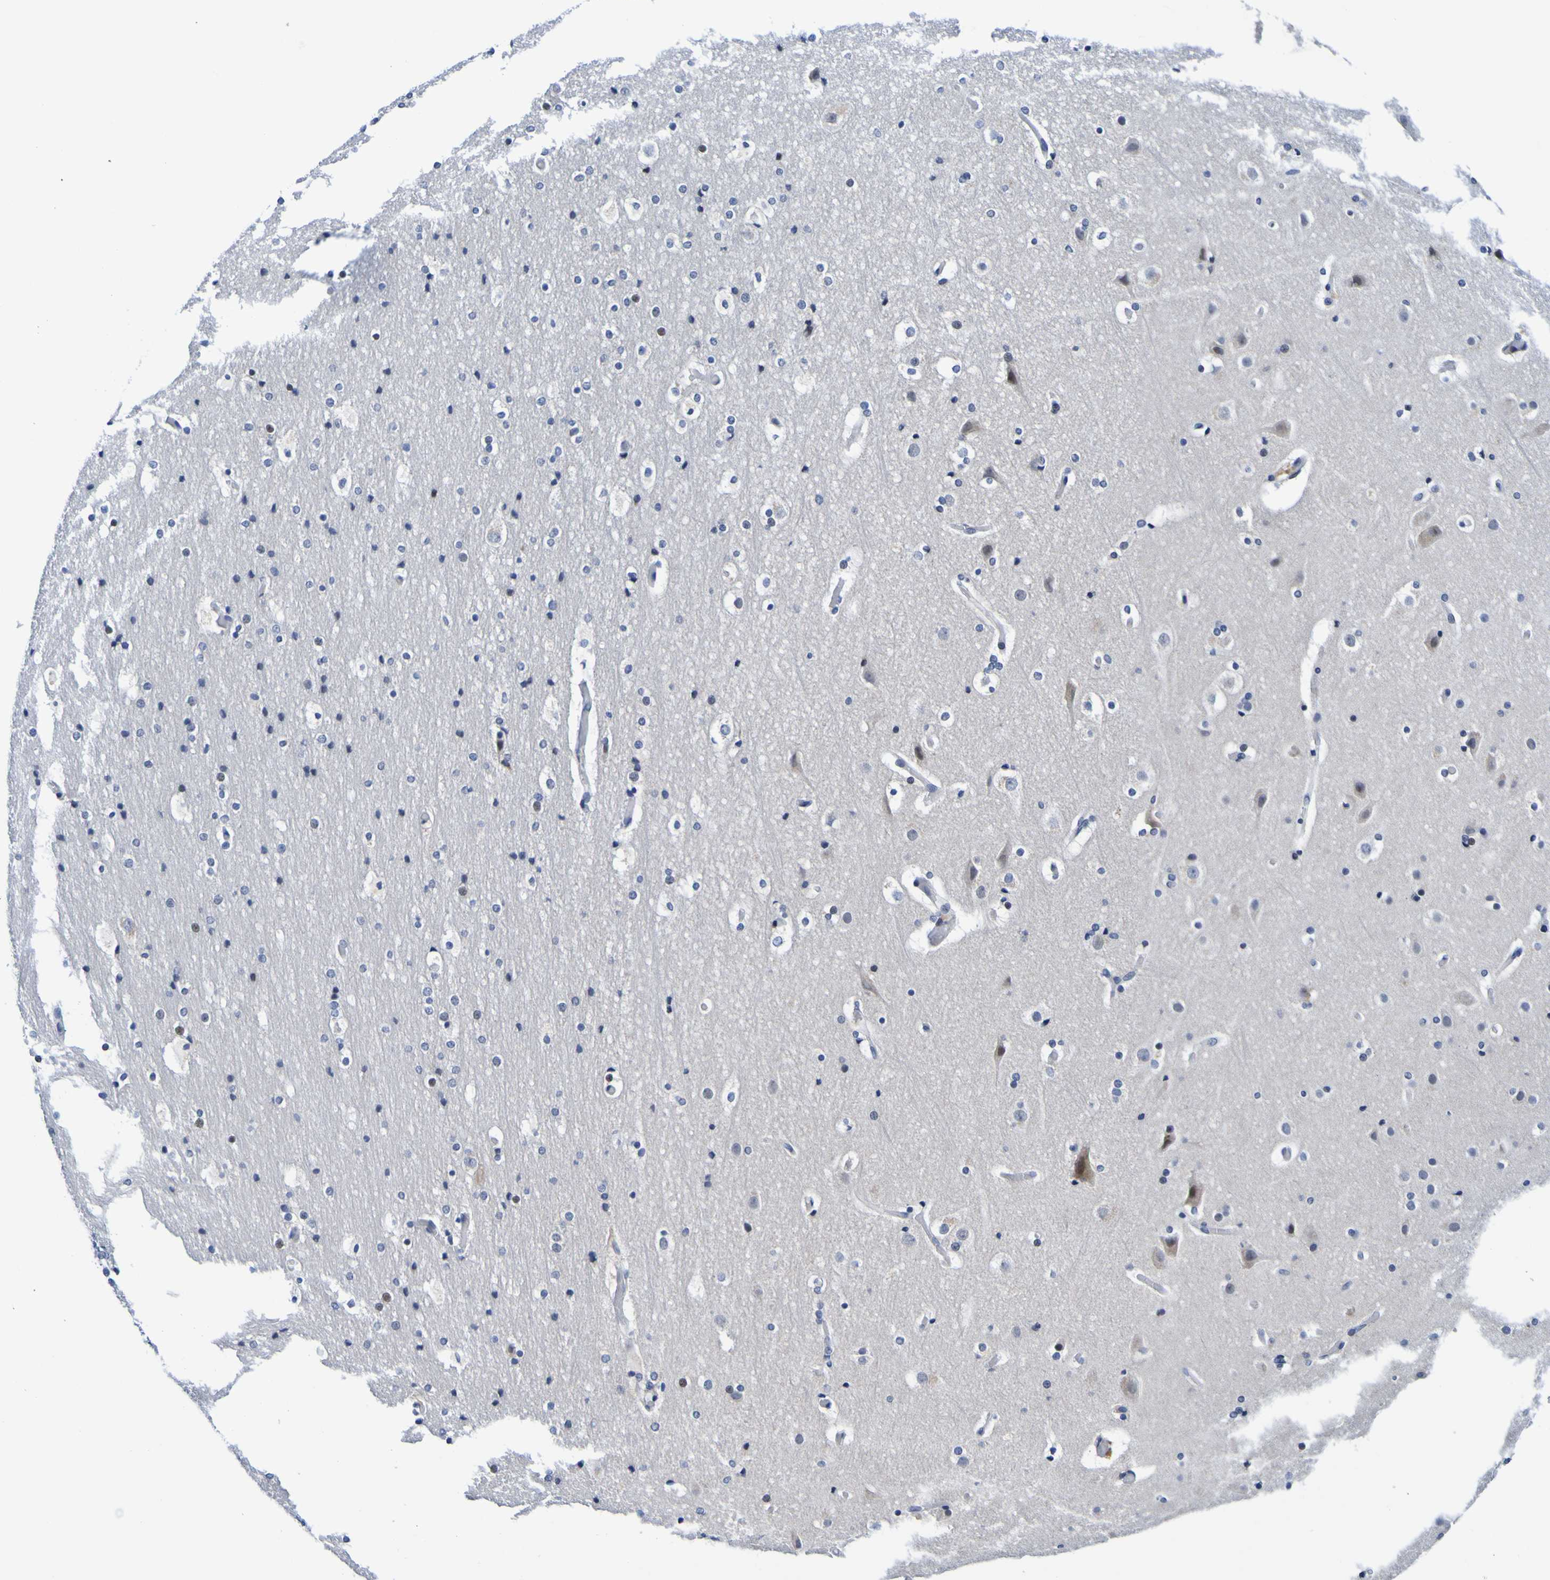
{"staining": {"intensity": "negative", "quantity": "none", "location": "none"}, "tissue": "cerebral cortex", "cell_type": "Endothelial cells", "image_type": "normal", "snomed": [{"axis": "morphology", "description": "Normal tissue, NOS"}, {"axis": "topography", "description": "Cerebral cortex"}], "caption": "DAB immunohistochemical staining of unremarkable cerebral cortex displays no significant staining in endothelial cells.", "gene": "VMA21", "patient": {"sex": "male", "age": 57}}